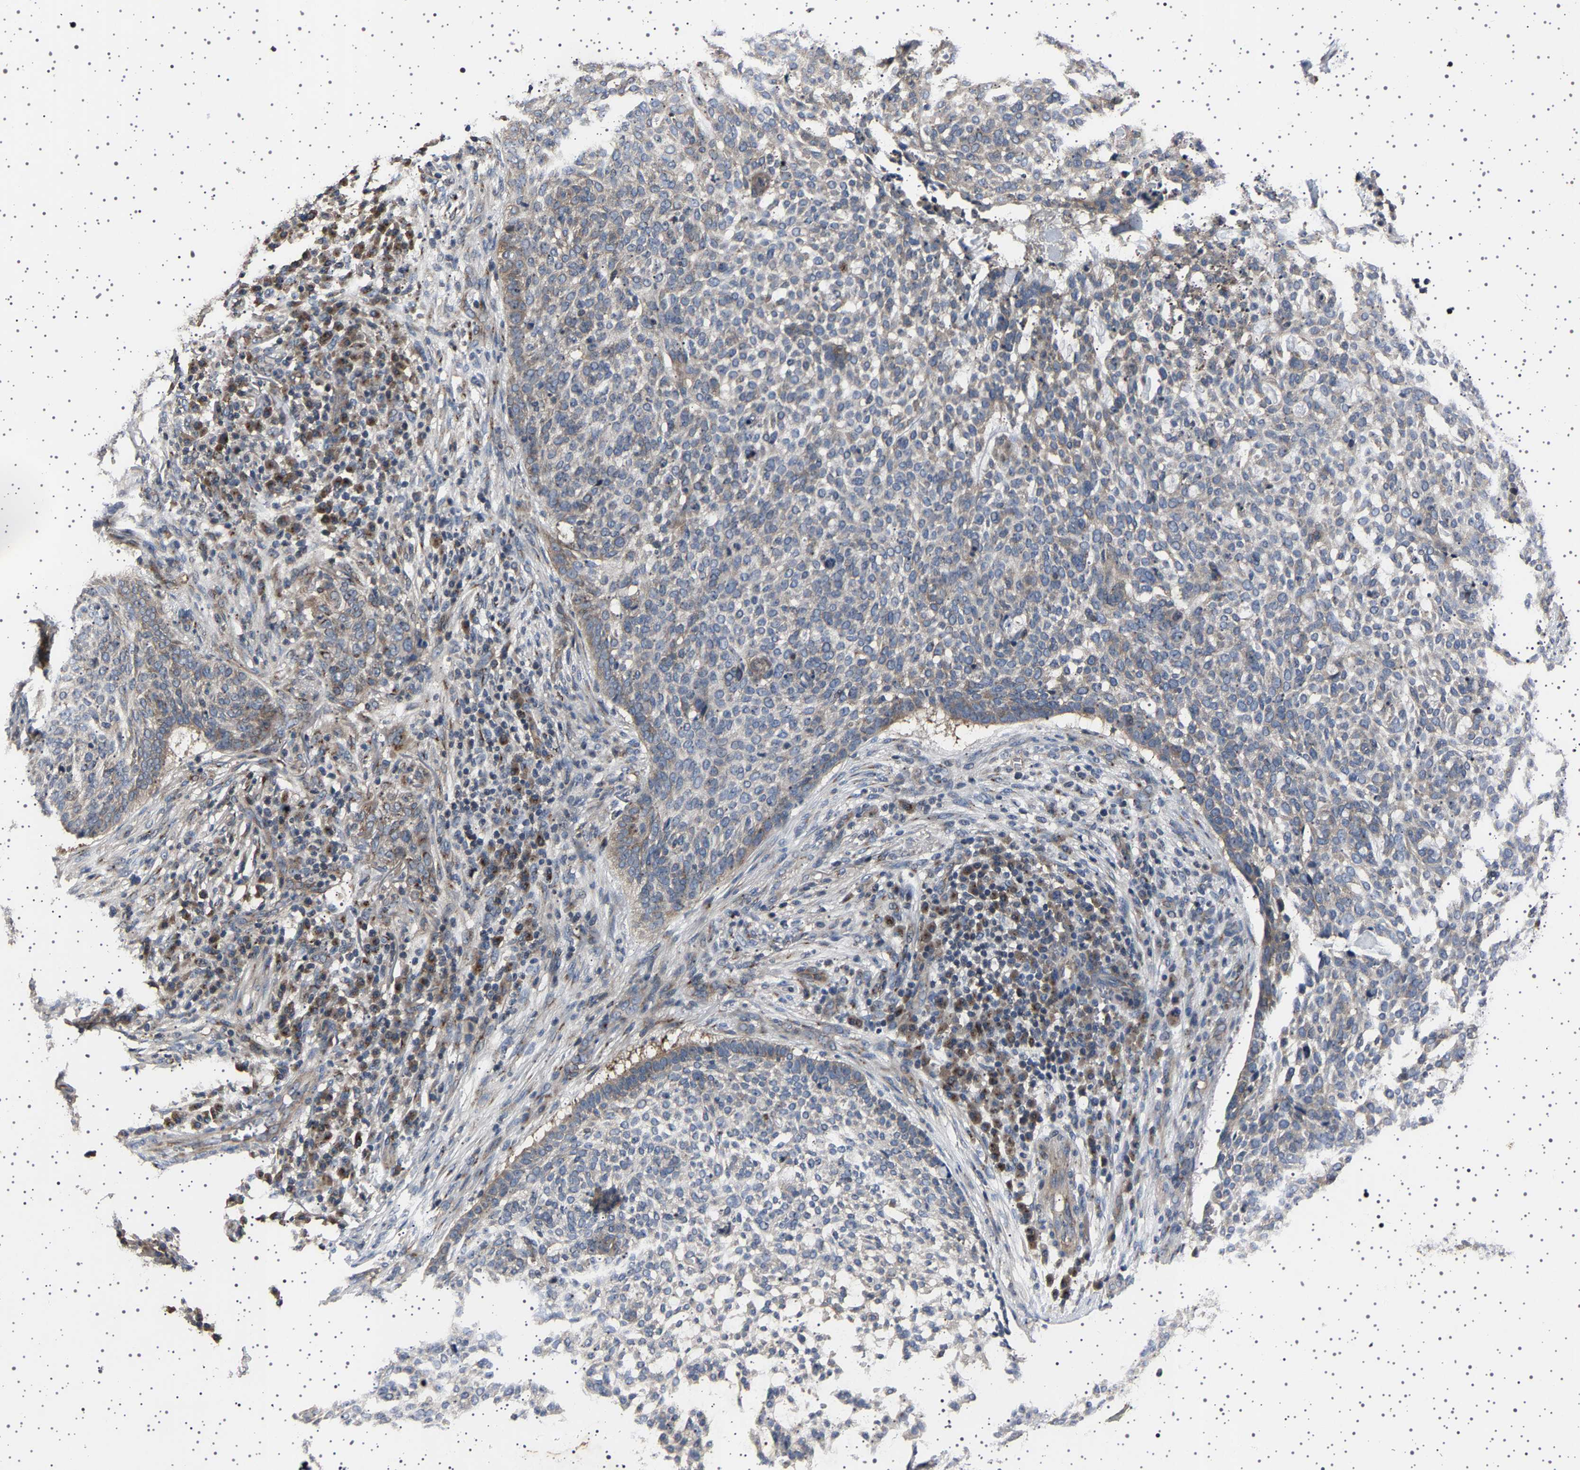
{"staining": {"intensity": "weak", "quantity": "<25%", "location": "cytoplasmic/membranous"}, "tissue": "skin cancer", "cell_type": "Tumor cells", "image_type": "cancer", "snomed": [{"axis": "morphology", "description": "Basal cell carcinoma"}, {"axis": "topography", "description": "Skin"}], "caption": "Immunohistochemistry (IHC) histopathology image of neoplastic tissue: human skin cancer stained with DAB displays no significant protein expression in tumor cells.", "gene": "NCKAP1", "patient": {"sex": "female", "age": 64}}